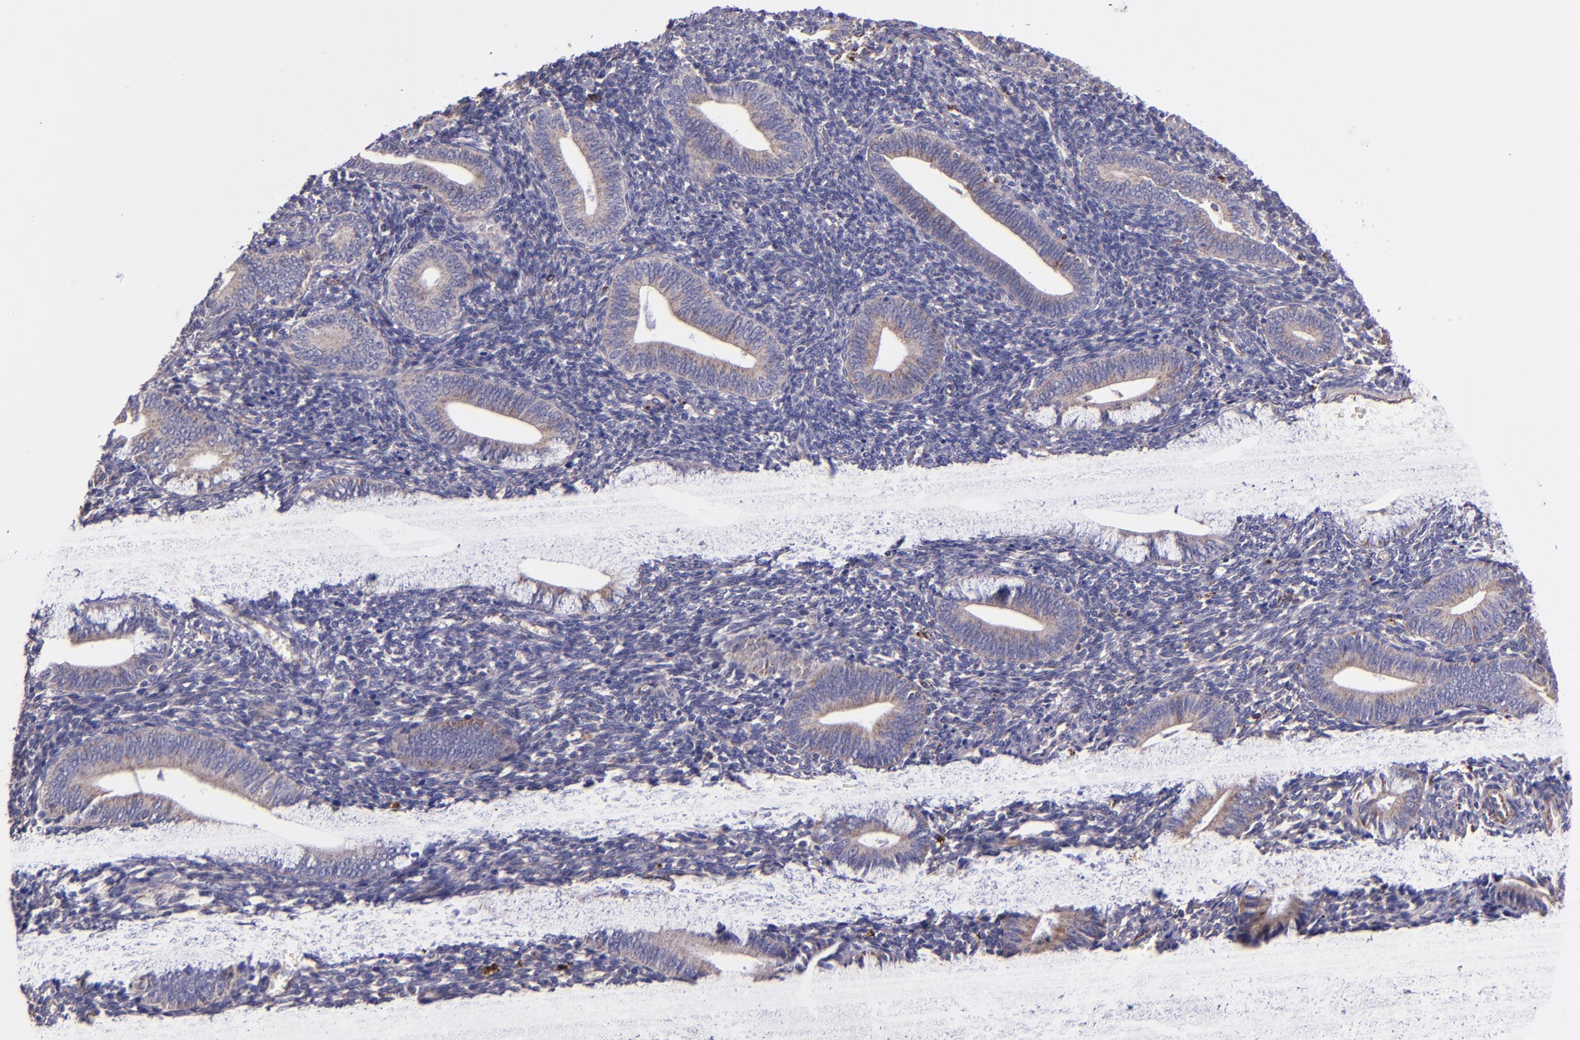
{"staining": {"intensity": "weak", "quantity": "<25%", "location": "cytoplasmic/membranous"}, "tissue": "endometrium", "cell_type": "Cells in endometrial stroma", "image_type": "normal", "snomed": [{"axis": "morphology", "description": "Normal tissue, NOS"}, {"axis": "topography", "description": "Uterus"}, {"axis": "topography", "description": "Endometrium"}], "caption": "Immunohistochemistry micrograph of normal endometrium: endometrium stained with DAB (3,3'-diaminobenzidine) reveals no significant protein expression in cells in endometrial stroma. (DAB IHC, high magnification).", "gene": "IDH3G", "patient": {"sex": "female", "age": 33}}